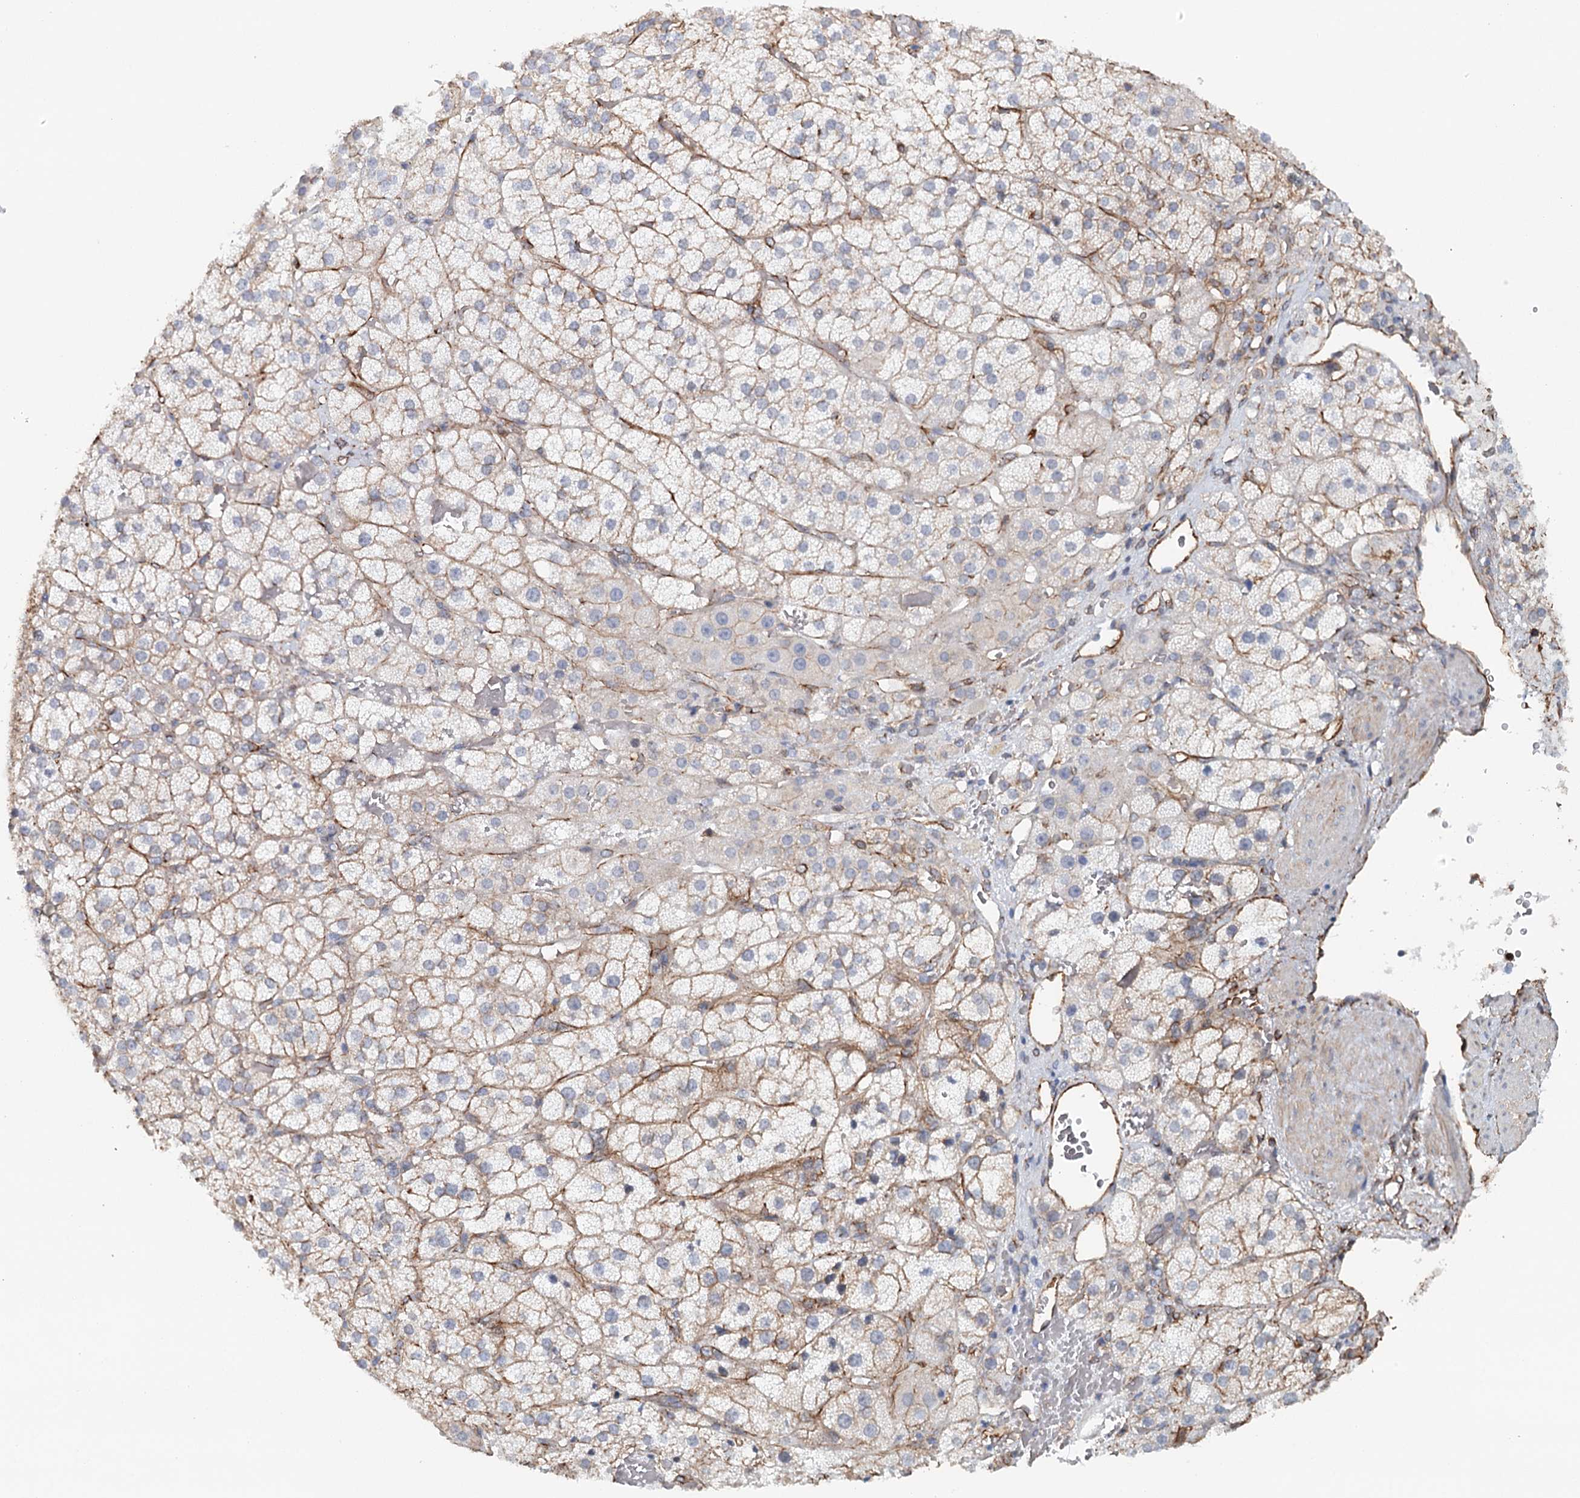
{"staining": {"intensity": "weak", "quantity": "<25%", "location": "cytoplasmic/membranous"}, "tissue": "adrenal gland", "cell_type": "Glandular cells", "image_type": "normal", "snomed": [{"axis": "morphology", "description": "Normal tissue, NOS"}, {"axis": "topography", "description": "Adrenal gland"}], "caption": "Protein analysis of unremarkable adrenal gland reveals no significant positivity in glandular cells.", "gene": "SYNPO", "patient": {"sex": "female", "age": 44}}